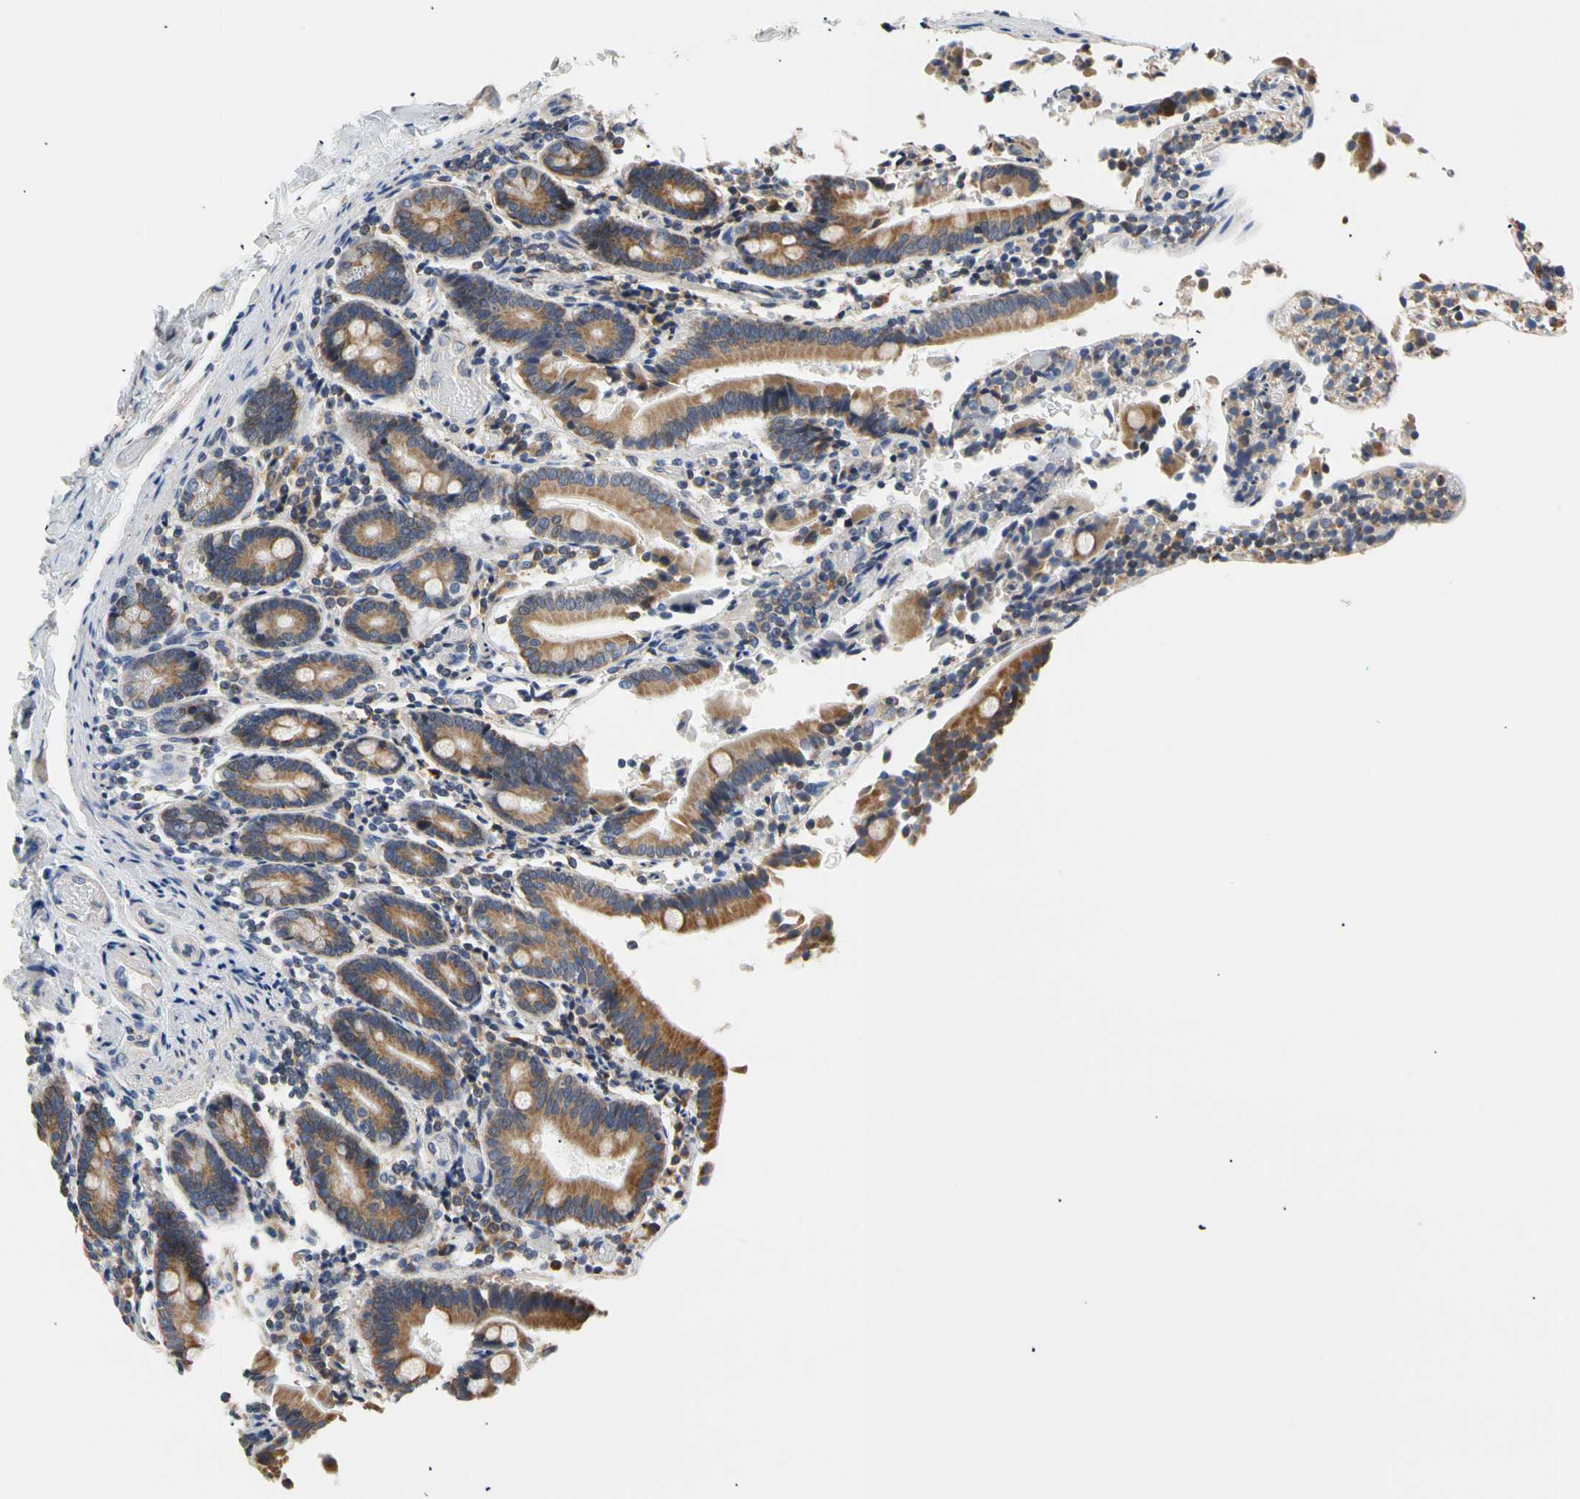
{"staining": {"intensity": "moderate", "quantity": ">75%", "location": "cytoplasmic/membranous"}, "tissue": "duodenum", "cell_type": "Glandular cells", "image_type": "normal", "snomed": [{"axis": "morphology", "description": "Normal tissue, NOS"}, {"axis": "topography", "description": "Duodenum"}], "caption": "Immunohistochemical staining of benign human duodenum demonstrates moderate cytoplasmic/membranous protein expression in about >75% of glandular cells.", "gene": "PLGRKT", "patient": {"sex": "female", "age": 53}}